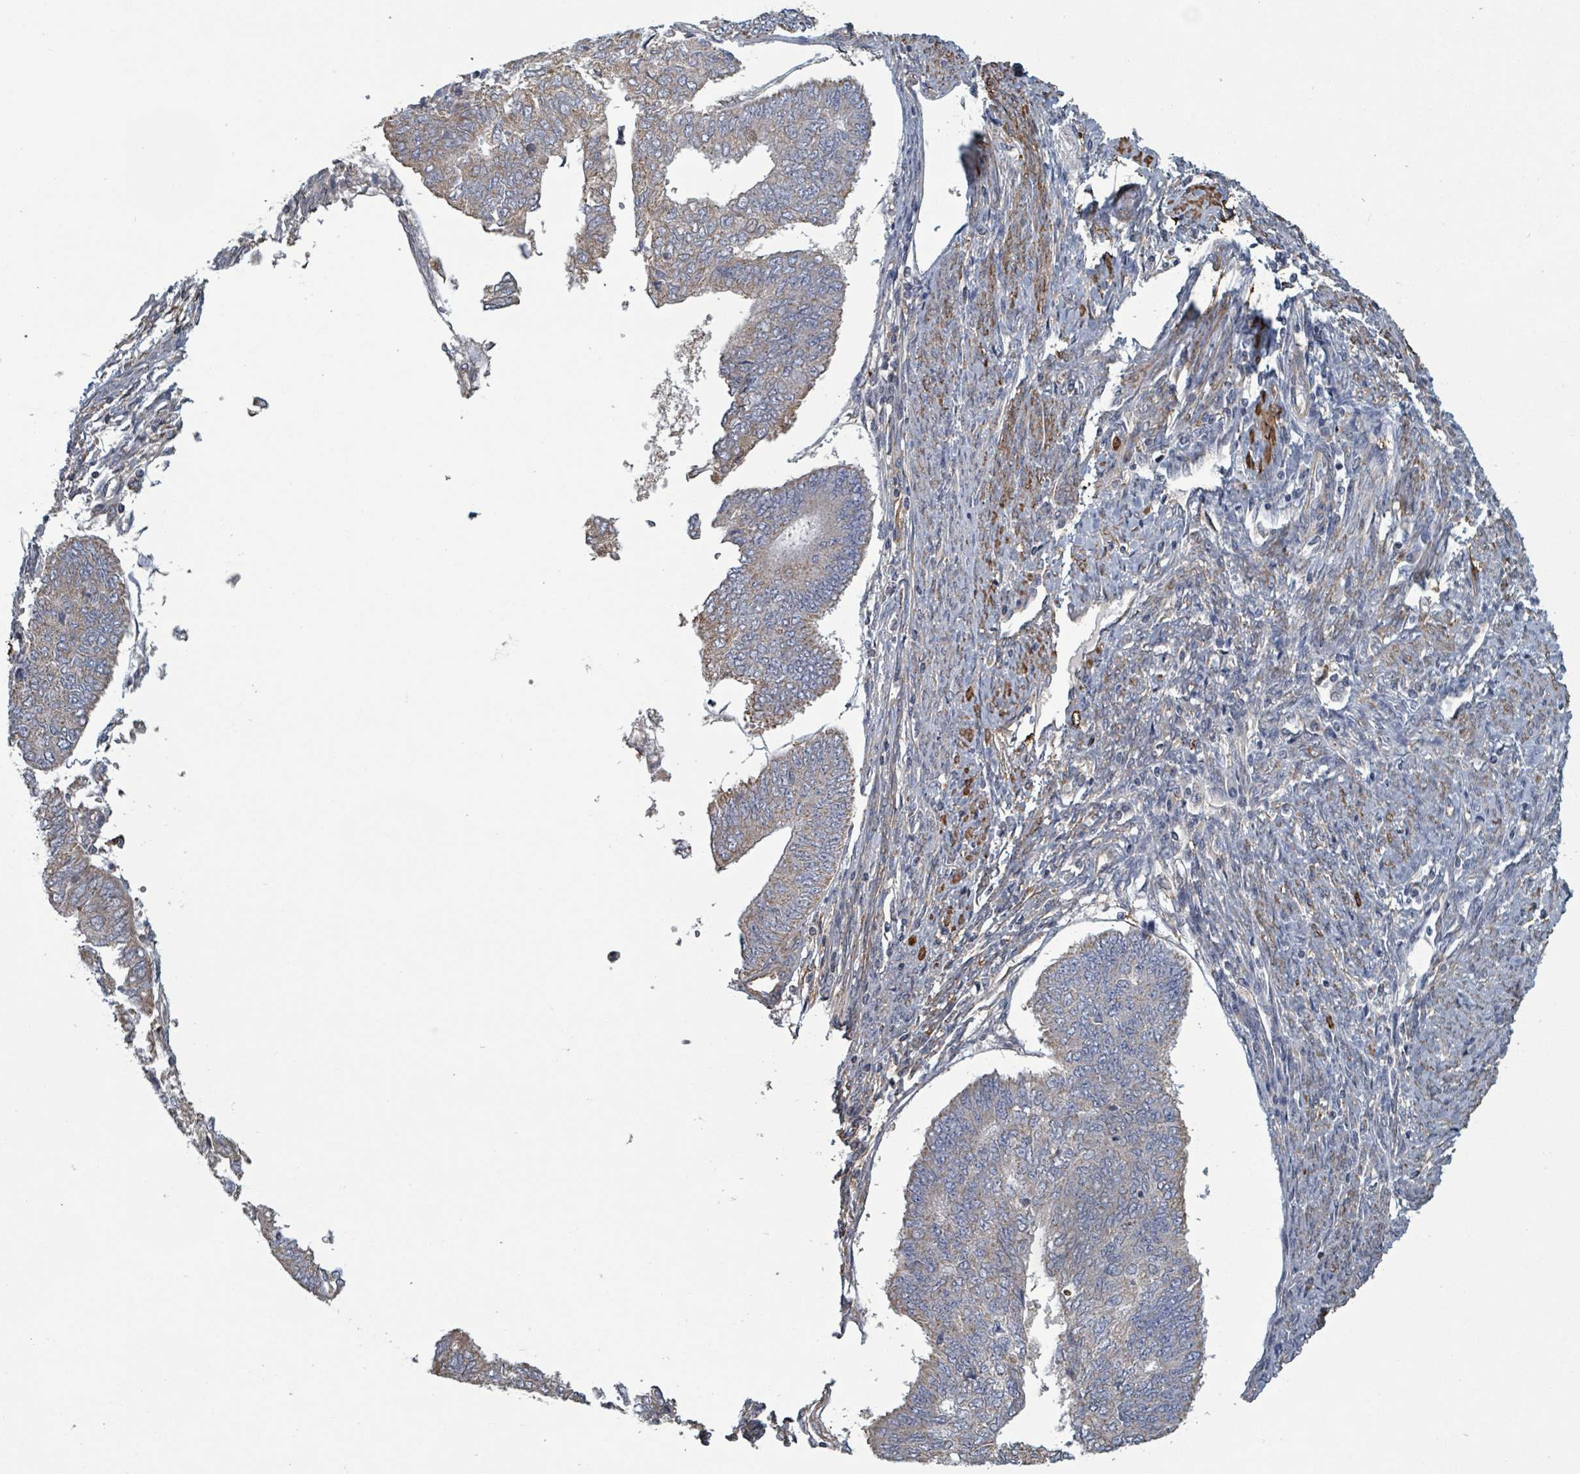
{"staining": {"intensity": "weak", "quantity": "25%-75%", "location": "cytoplasmic/membranous"}, "tissue": "endometrial cancer", "cell_type": "Tumor cells", "image_type": "cancer", "snomed": [{"axis": "morphology", "description": "Adenocarcinoma, NOS"}, {"axis": "topography", "description": "Endometrium"}], "caption": "Immunohistochemistry (IHC) of human endometrial cancer displays low levels of weak cytoplasmic/membranous expression in about 25%-75% of tumor cells.", "gene": "ADCK1", "patient": {"sex": "female", "age": 68}}